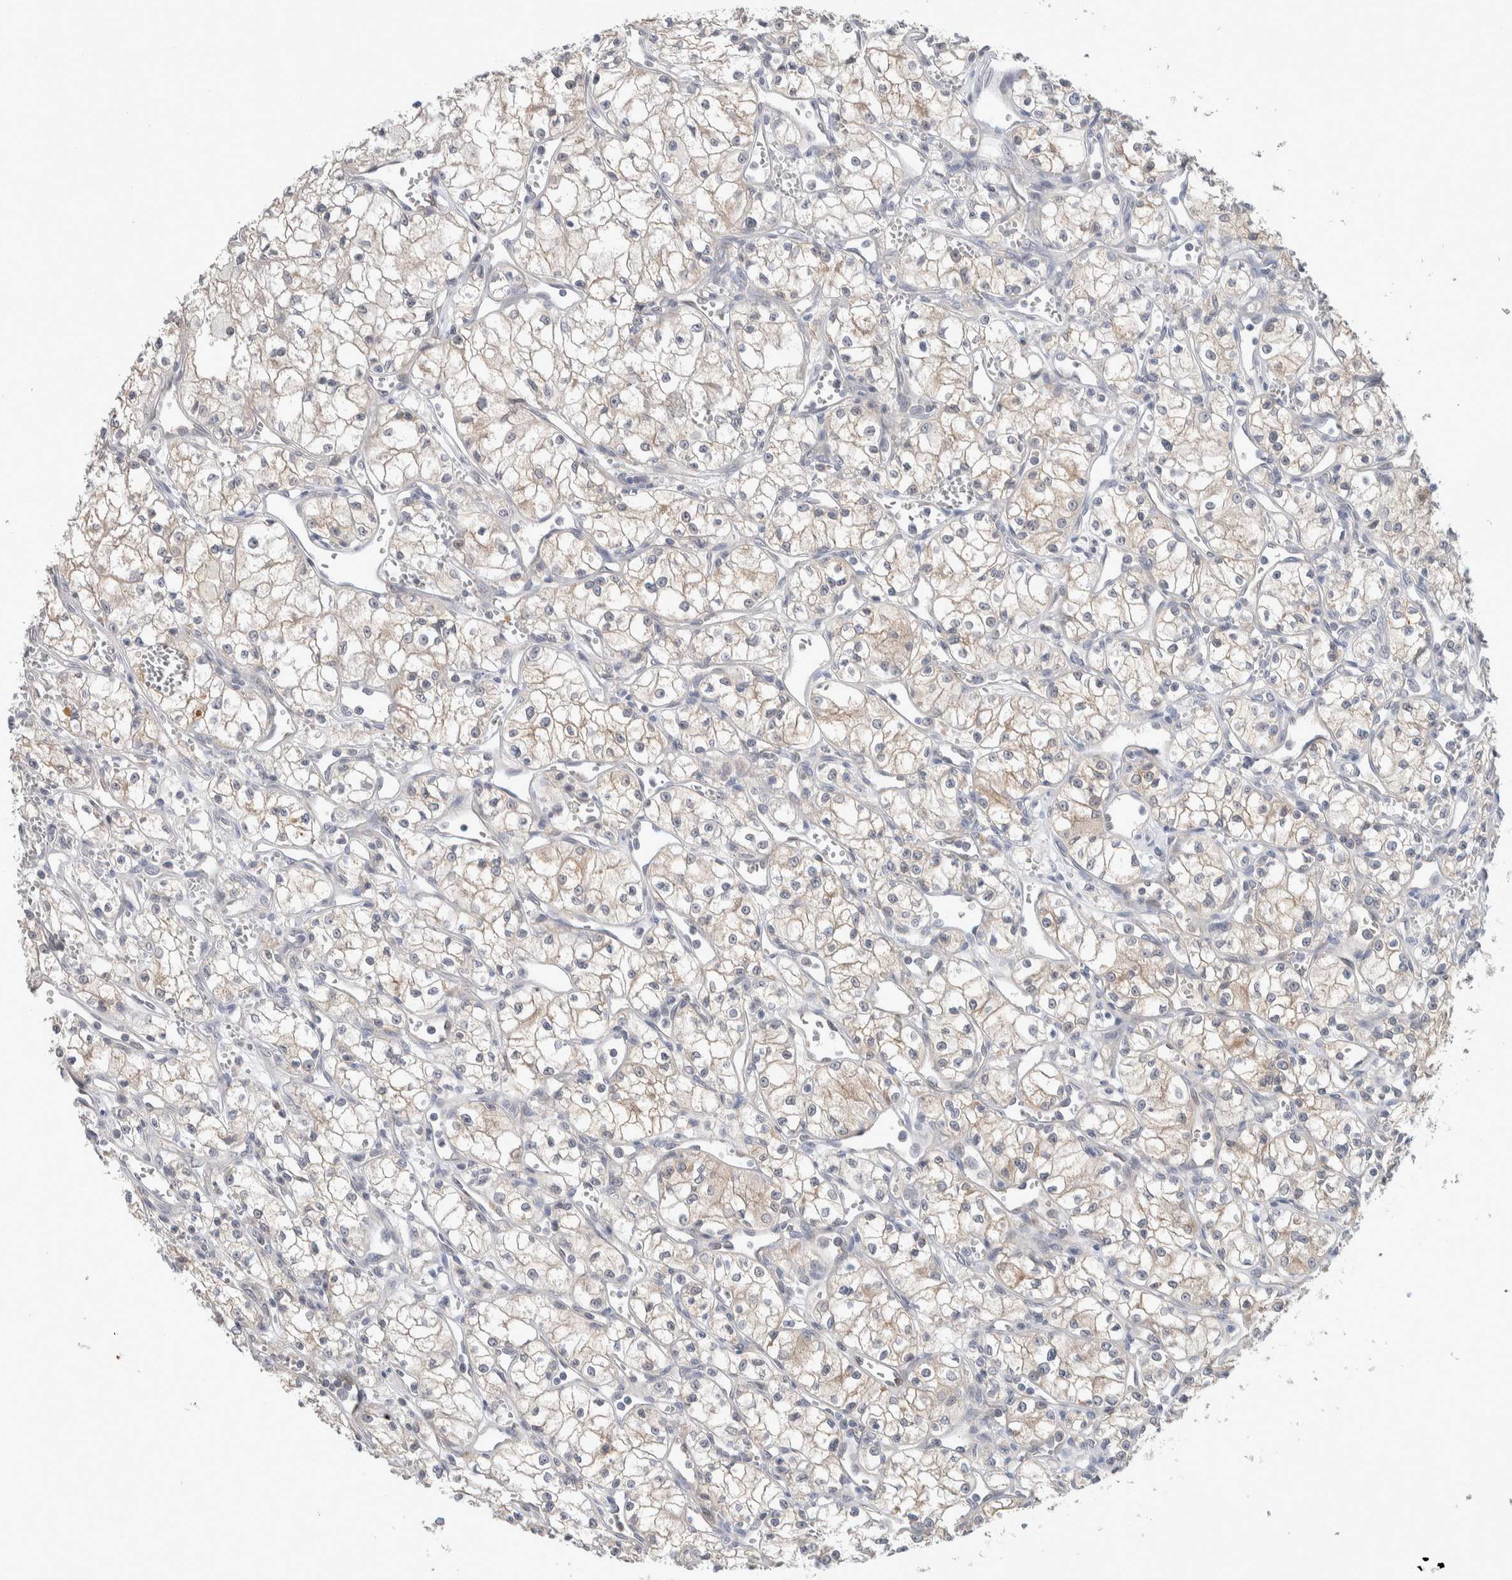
{"staining": {"intensity": "moderate", "quantity": "<25%", "location": "cytoplasmic/membranous"}, "tissue": "renal cancer", "cell_type": "Tumor cells", "image_type": "cancer", "snomed": [{"axis": "morphology", "description": "Adenocarcinoma, NOS"}, {"axis": "topography", "description": "Kidney"}], "caption": "Renal cancer (adenocarcinoma) stained with IHC reveals moderate cytoplasmic/membranous positivity in approximately <25% of tumor cells.", "gene": "DEPTOR", "patient": {"sex": "male", "age": 59}}